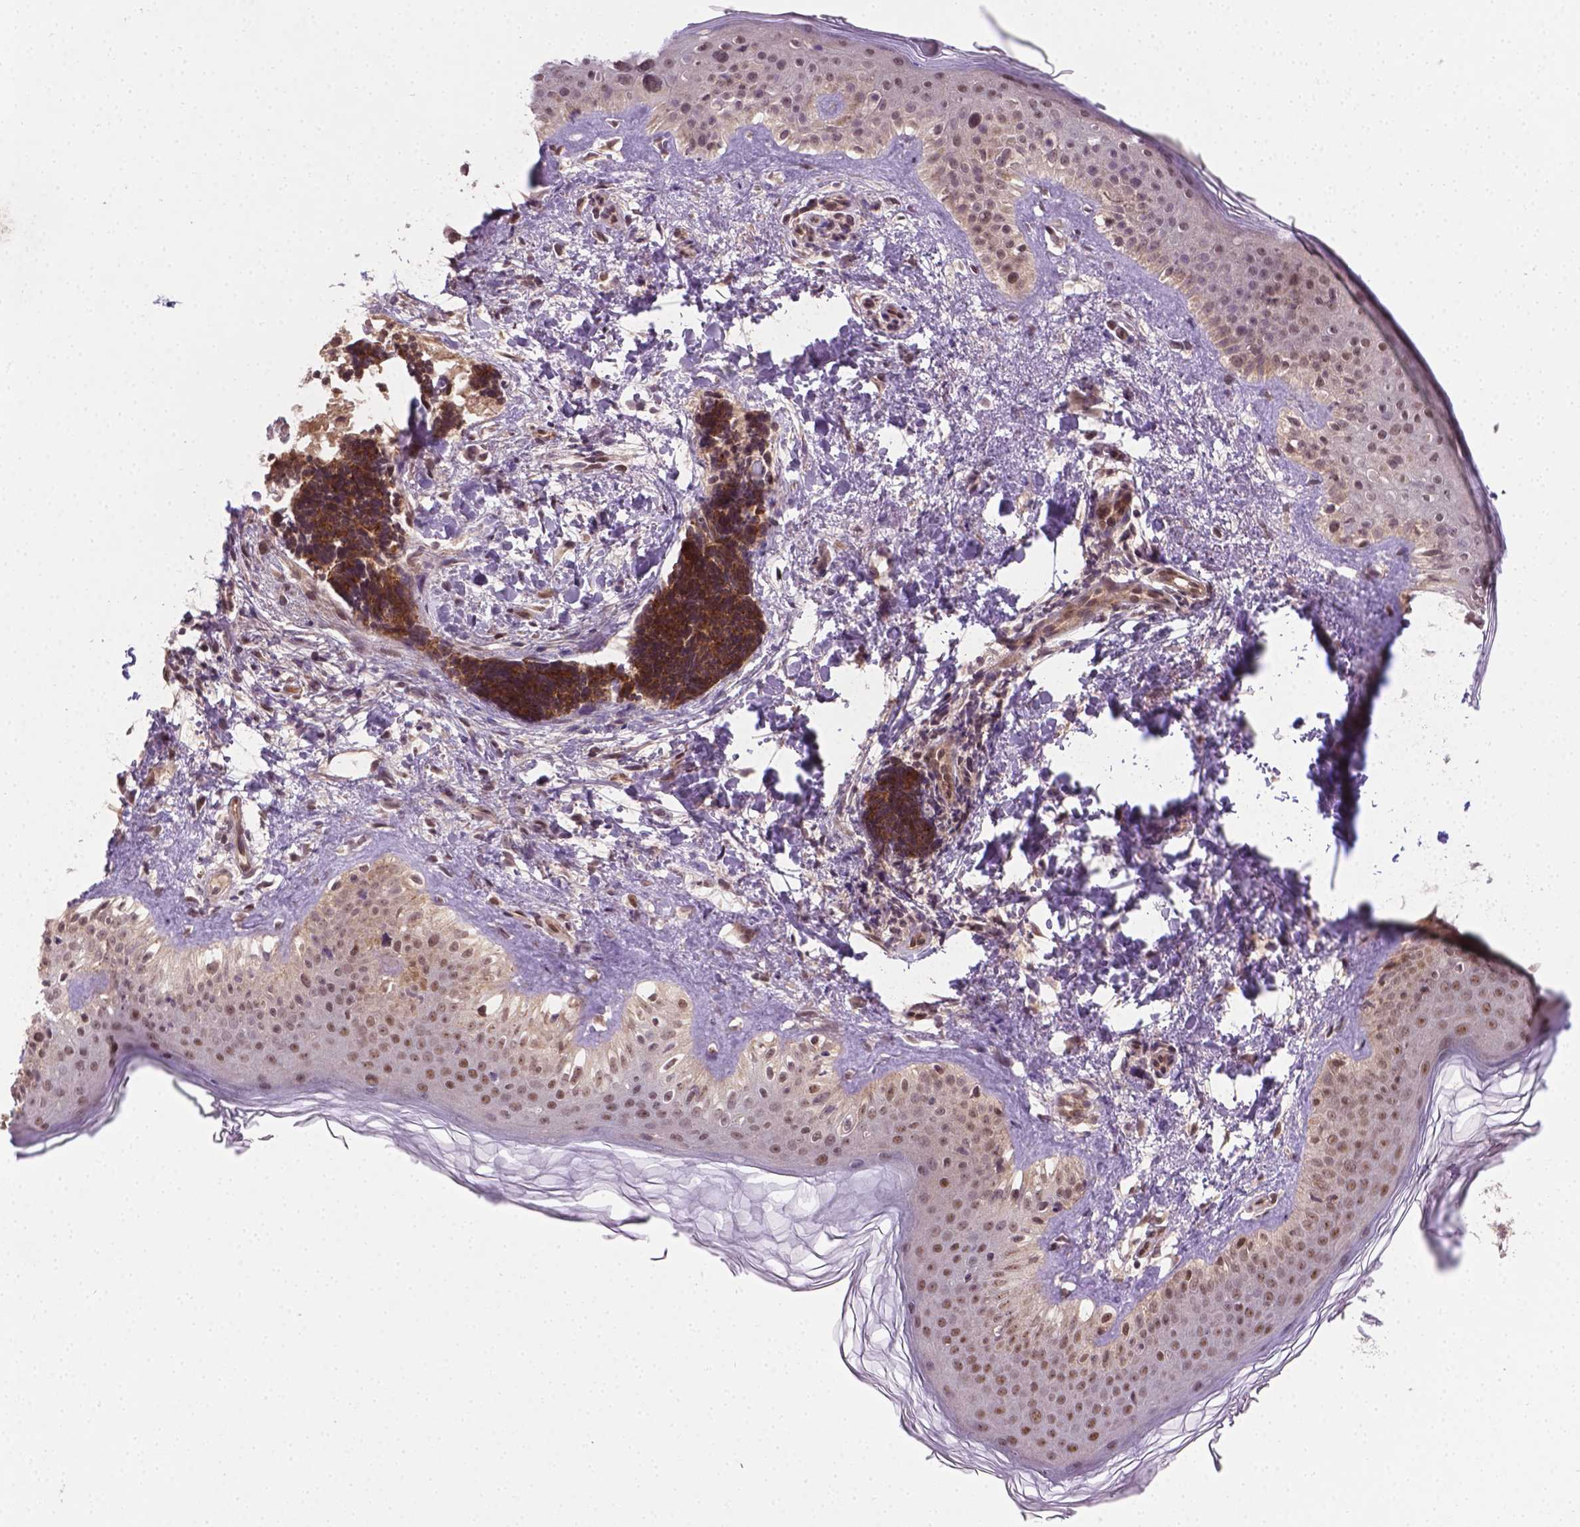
{"staining": {"intensity": "moderate", "quantity": ">75%", "location": "cytoplasmic/membranous,nuclear"}, "tissue": "skin cancer", "cell_type": "Tumor cells", "image_type": "cancer", "snomed": [{"axis": "morphology", "description": "Normal tissue, NOS"}, {"axis": "morphology", "description": "Basal cell carcinoma"}, {"axis": "topography", "description": "Skin"}], "caption": "Human basal cell carcinoma (skin) stained with a brown dye shows moderate cytoplasmic/membranous and nuclear positive expression in about >75% of tumor cells.", "gene": "ANKRD54", "patient": {"sex": "male", "age": 46}}